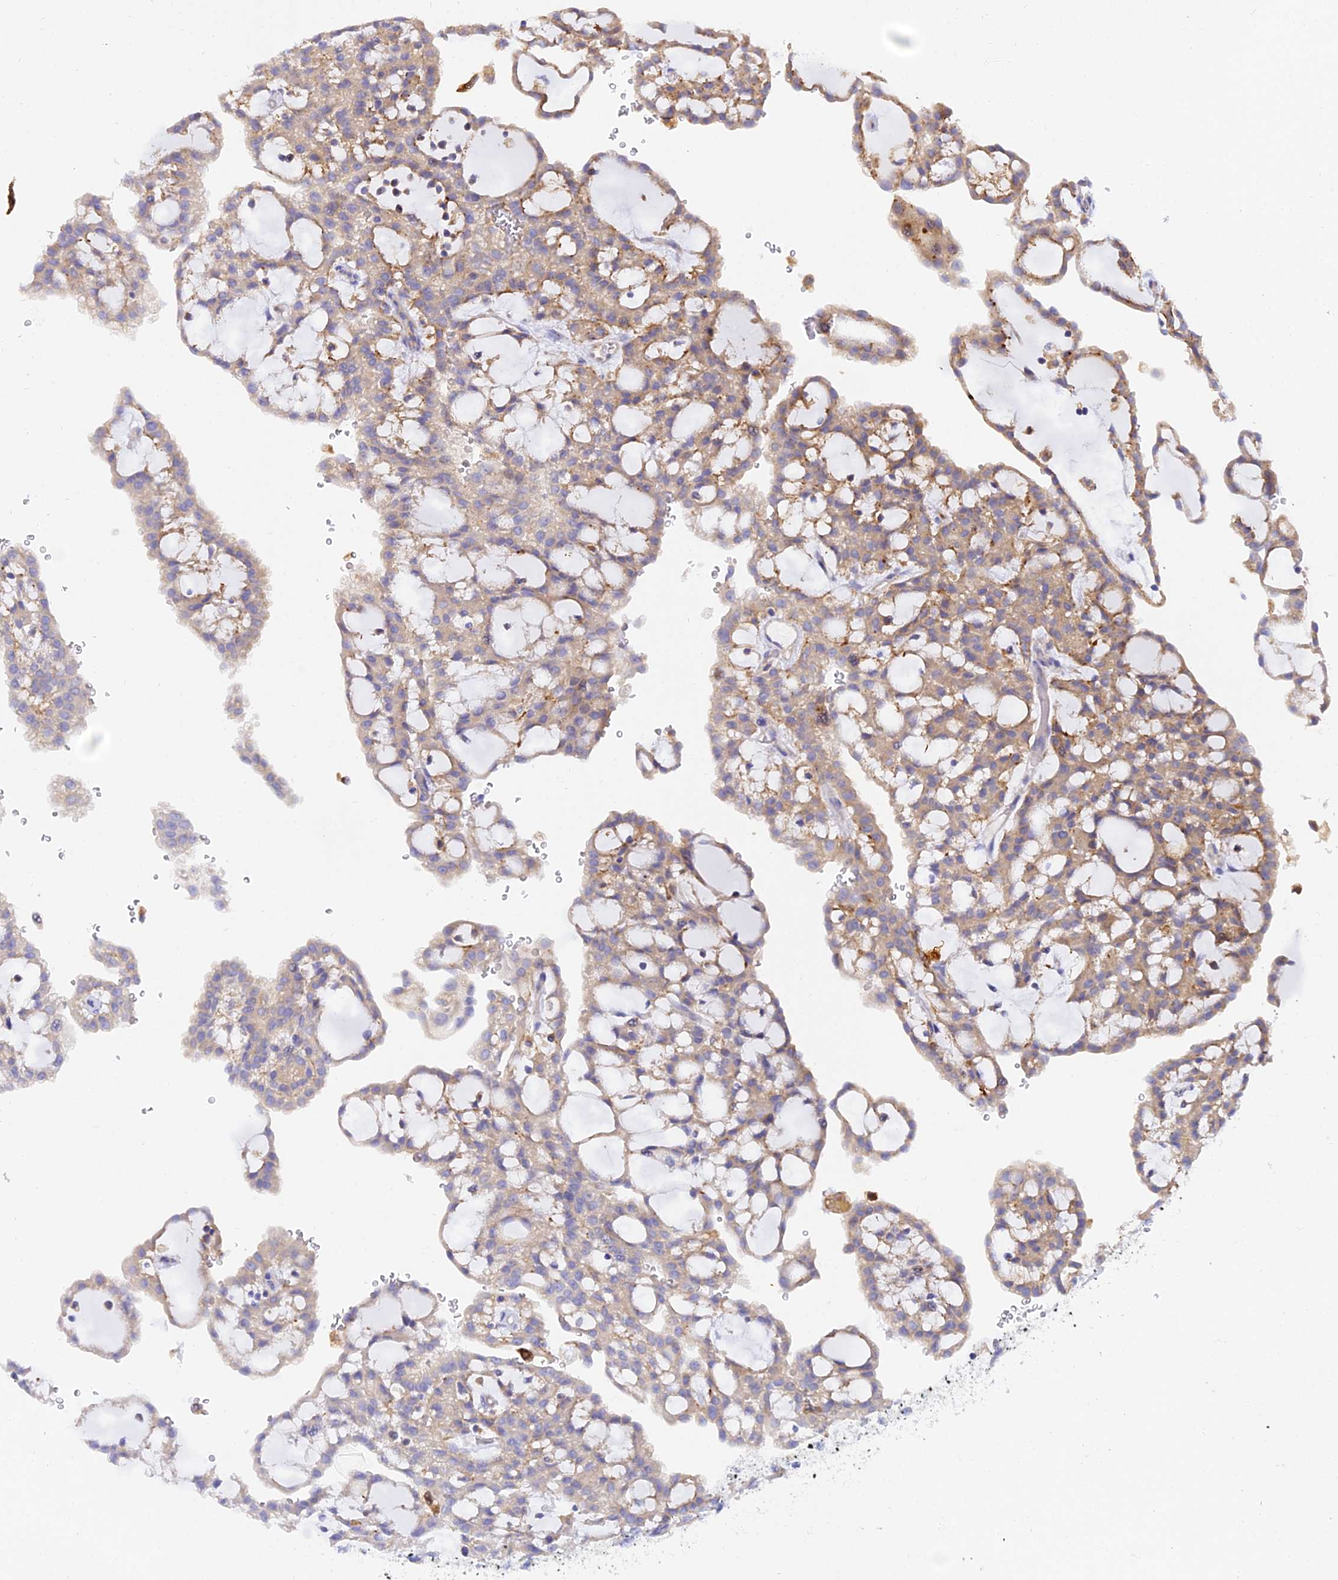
{"staining": {"intensity": "weak", "quantity": "25%-75%", "location": "cytoplasmic/membranous"}, "tissue": "renal cancer", "cell_type": "Tumor cells", "image_type": "cancer", "snomed": [{"axis": "morphology", "description": "Adenocarcinoma, NOS"}, {"axis": "topography", "description": "Kidney"}], "caption": "This micrograph demonstrates IHC staining of renal adenocarcinoma, with low weak cytoplasmic/membranous positivity in about 25%-75% of tumor cells.", "gene": "ARL8B", "patient": {"sex": "male", "age": 63}}